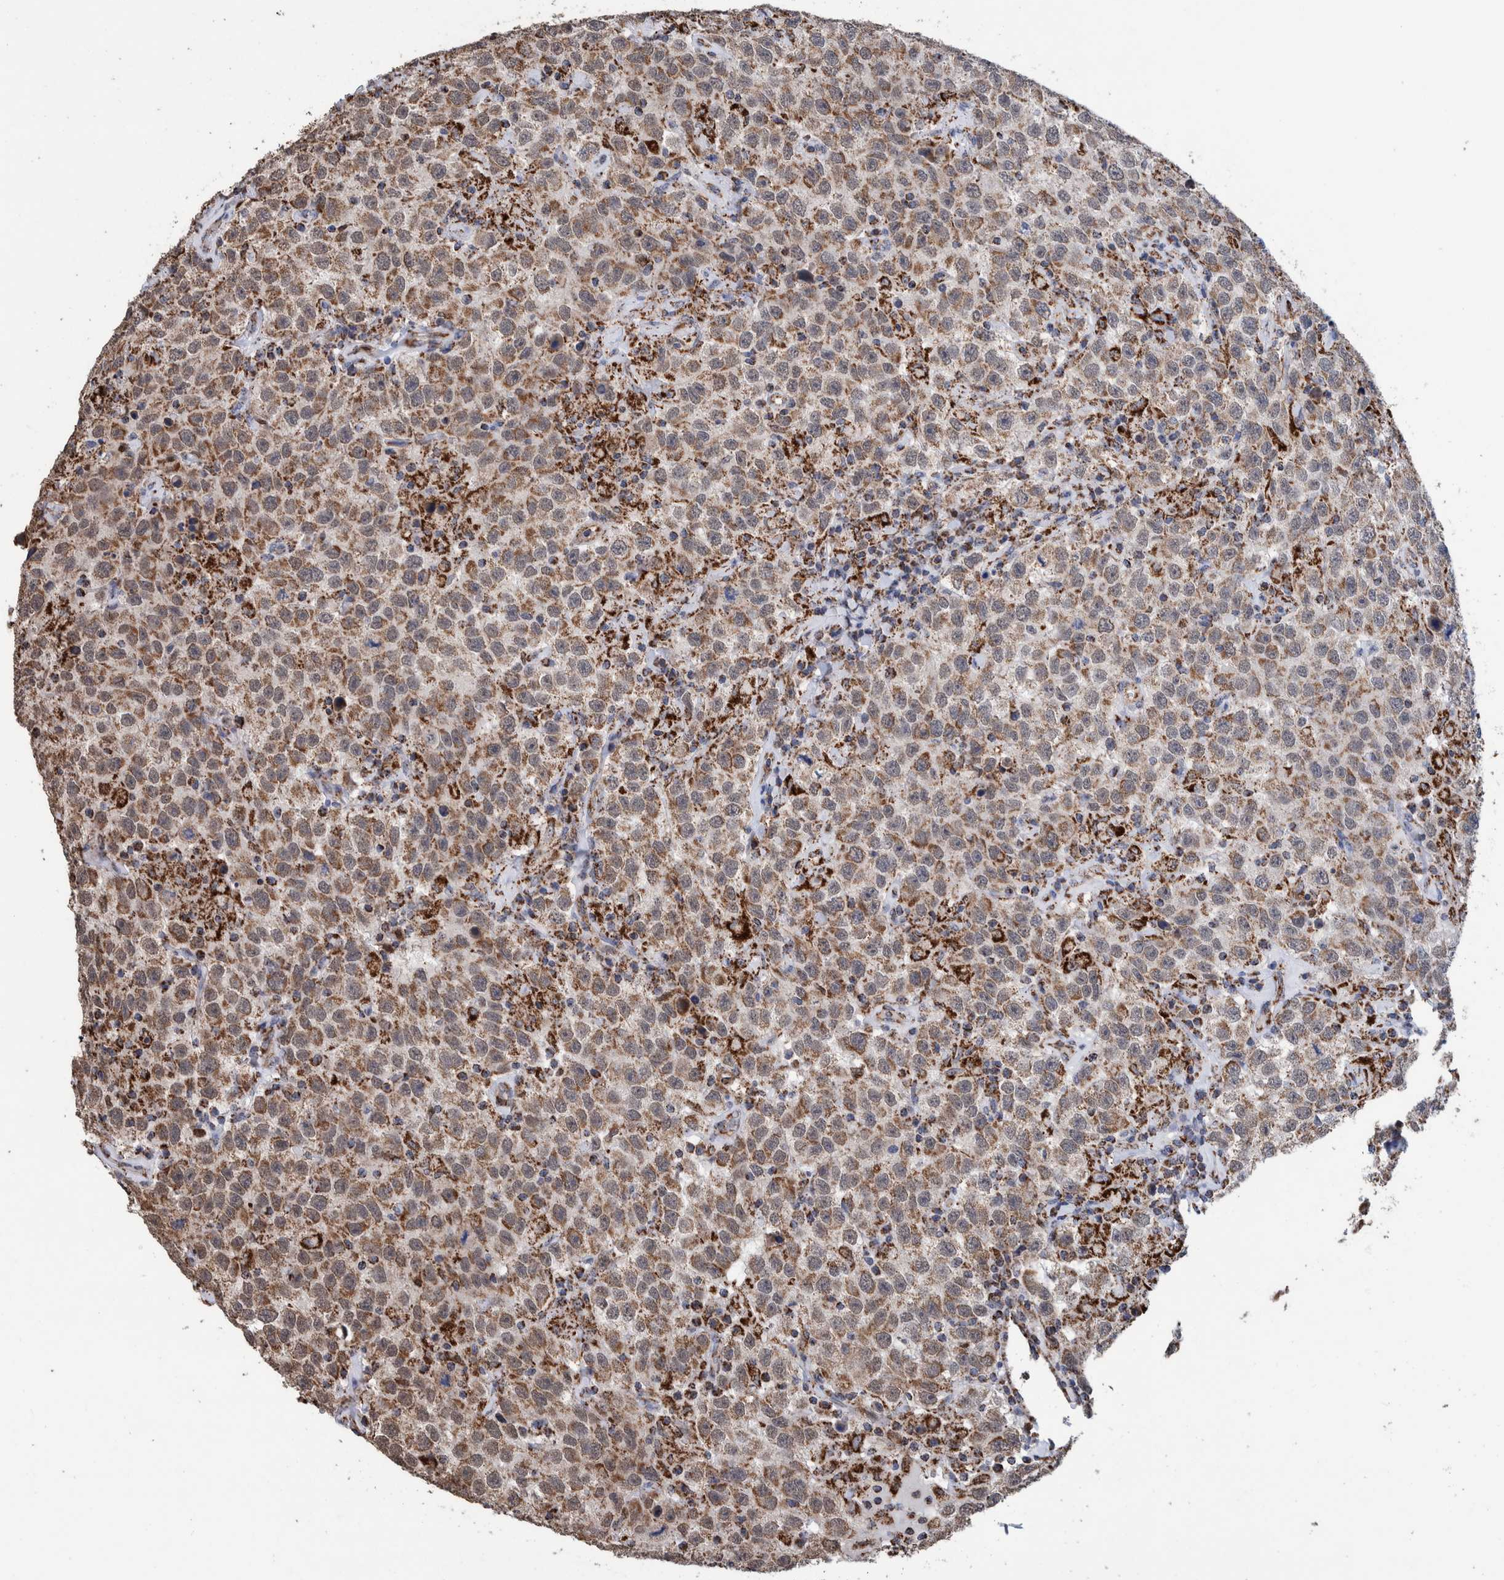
{"staining": {"intensity": "moderate", "quantity": ">75%", "location": "cytoplasmic/membranous"}, "tissue": "testis cancer", "cell_type": "Tumor cells", "image_type": "cancer", "snomed": [{"axis": "morphology", "description": "Seminoma, NOS"}, {"axis": "topography", "description": "Testis"}], "caption": "The image exhibits immunohistochemical staining of testis cancer (seminoma). There is moderate cytoplasmic/membranous staining is appreciated in about >75% of tumor cells.", "gene": "DECR1", "patient": {"sex": "male", "age": 41}}